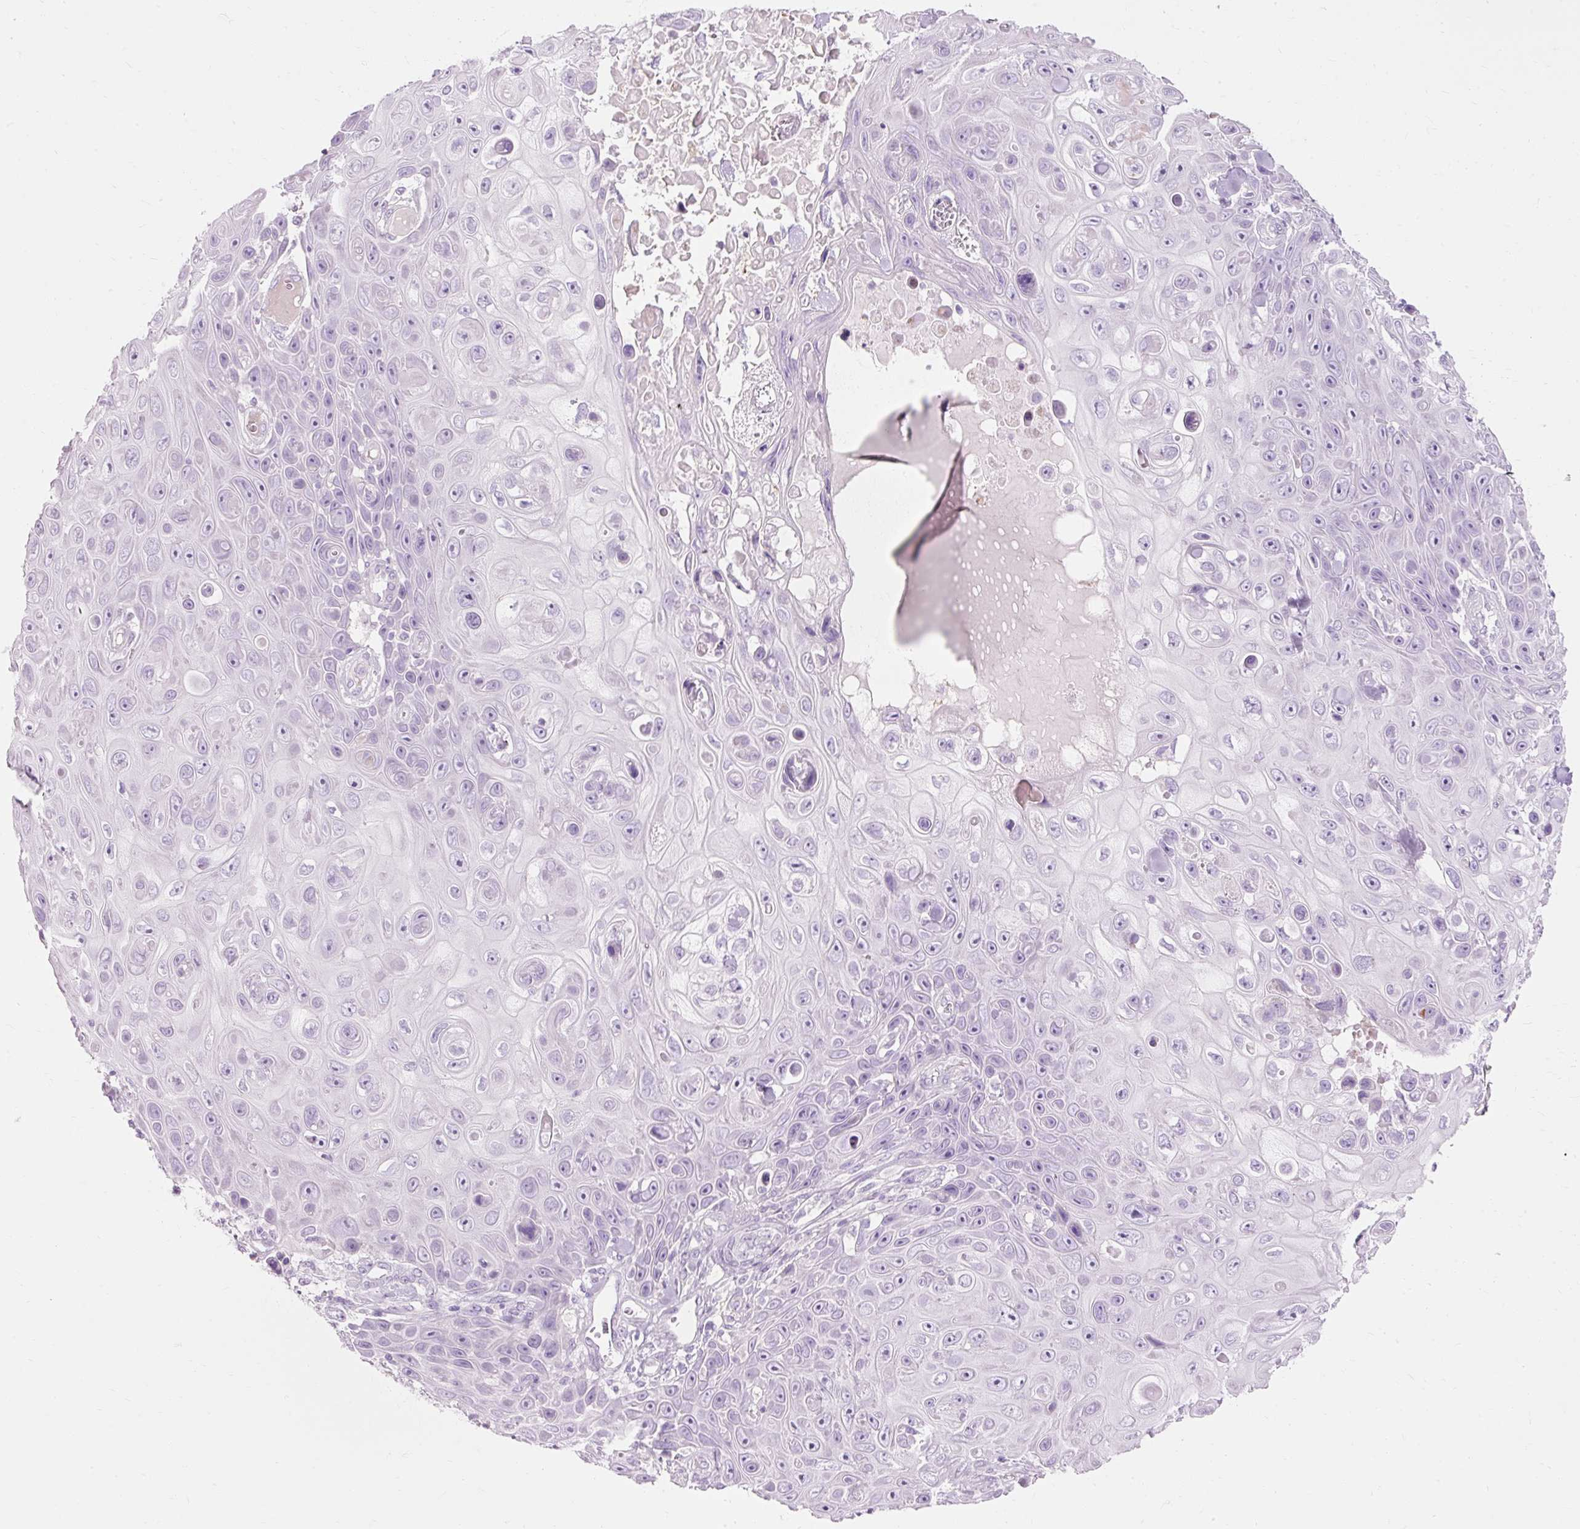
{"staining": {"intensity": "negative", "quantity": "none", "location": "none"}, "tissue": "skin cancer", "cell_type": "Tumor cells", "image_type": "cancer", "snomed": [{"axis": "morphology", "description": "Squamous cell carcinoma, NOS"}, {"axis": "topography", "description": "Skin"}], "caption": "Micrograph shows no protein expression in tumor cells of squamous cell carcinoma (skin) tissue. The staining is performed using DAB (3,3'-diaminobenzidine) brown chromogen with nuclei counter-stained in using hematoxylin.", "gene": "CLDN25", "patient": {"sex": "male", "age": 82}}